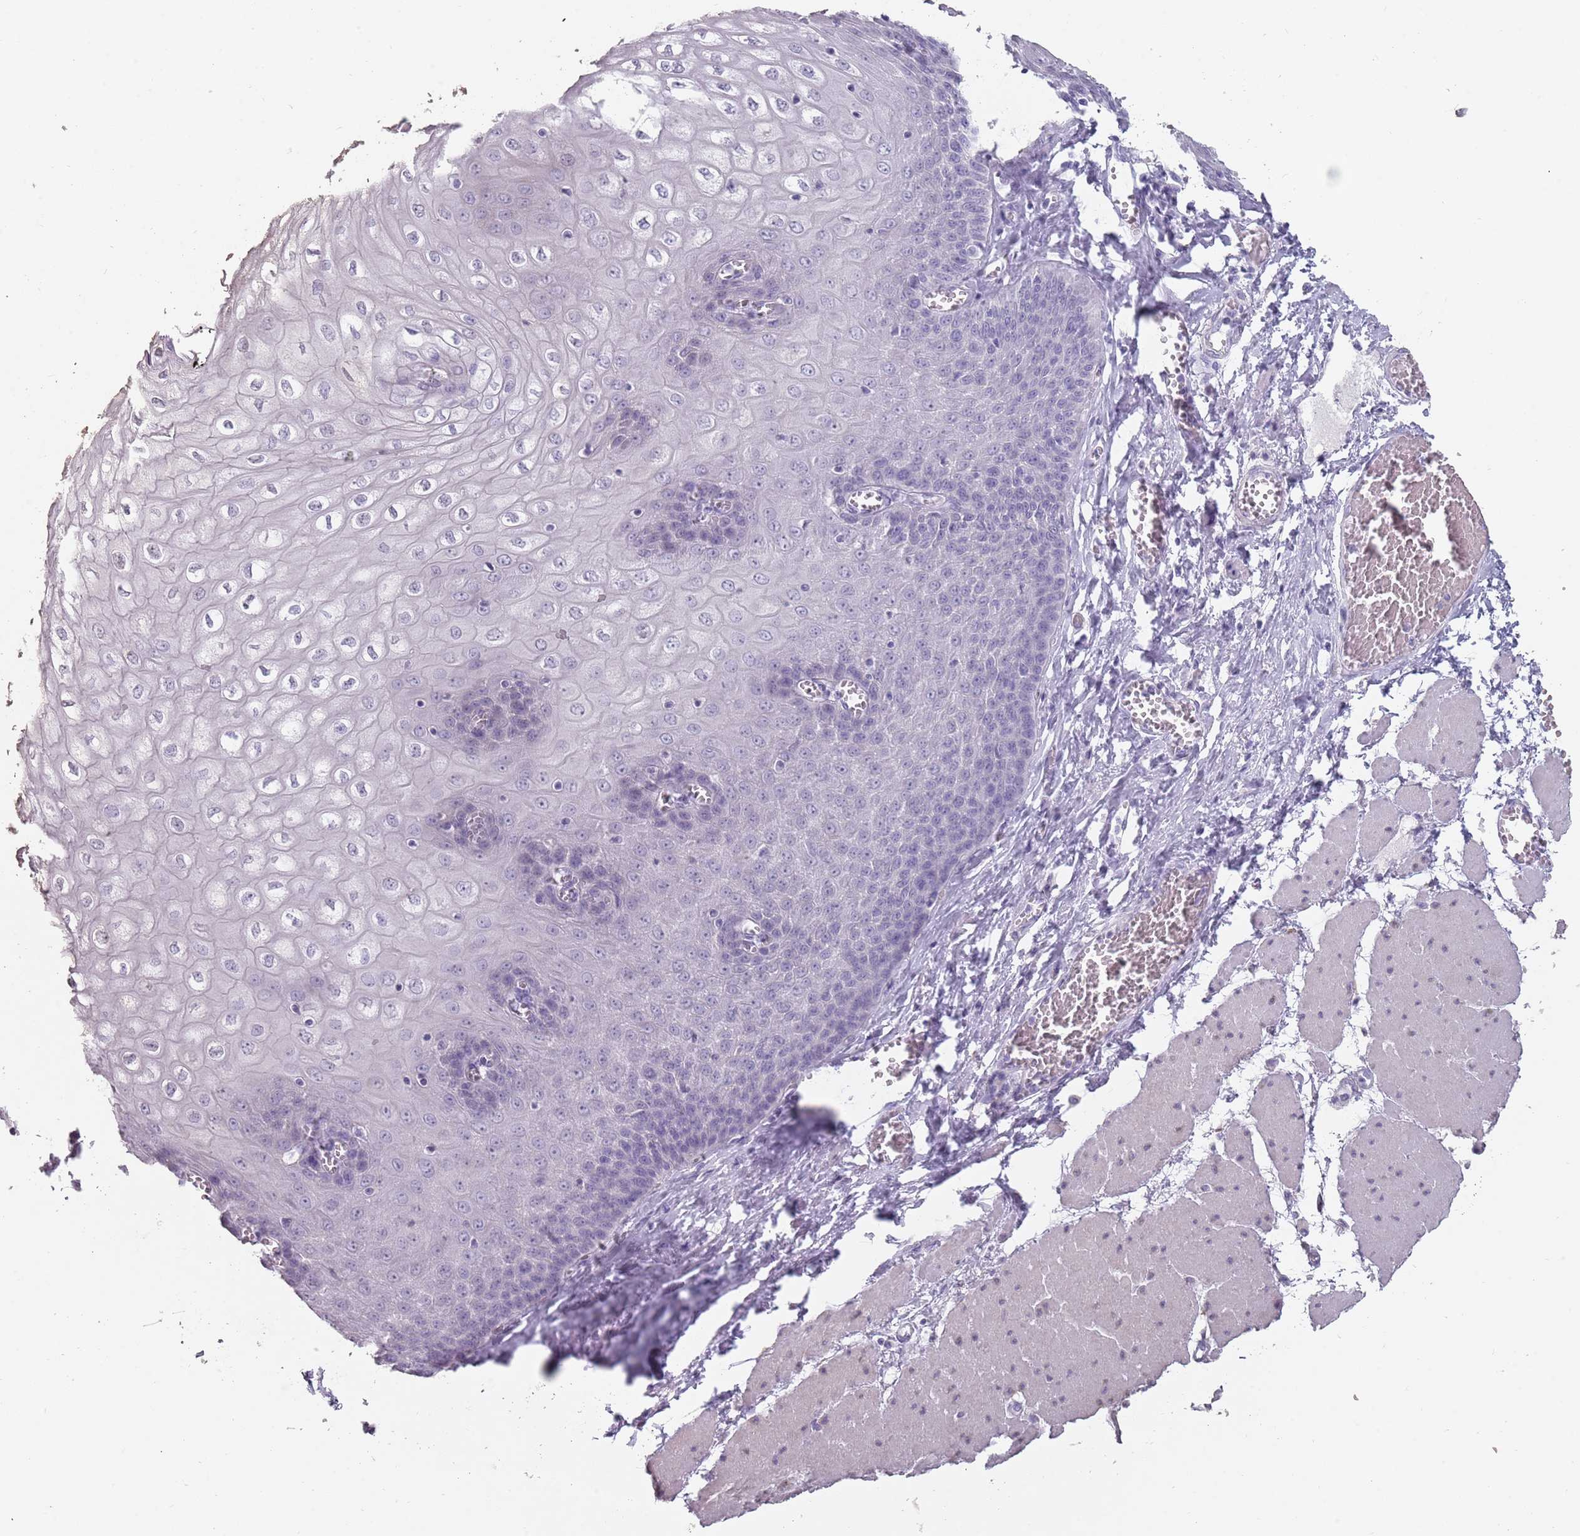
{"staining": {"intensity": "negative", "quantity": "none", "location": "none"}, "tissue": "esophagus", "cell_type": "Squamous epithelial cells", "image_type": "normal", "snomed": [{"axis": "morphology", "description": "Normal tissue, NOS"}, {"axis": "topography", "description": "Esophagus"}], "caption": "This is an IHC micrograph of normal human esophagus. There is no positivity in squamous epithelial cells.", "gene": "DDX4", "patient": {"sex": "male", "age": 60}}